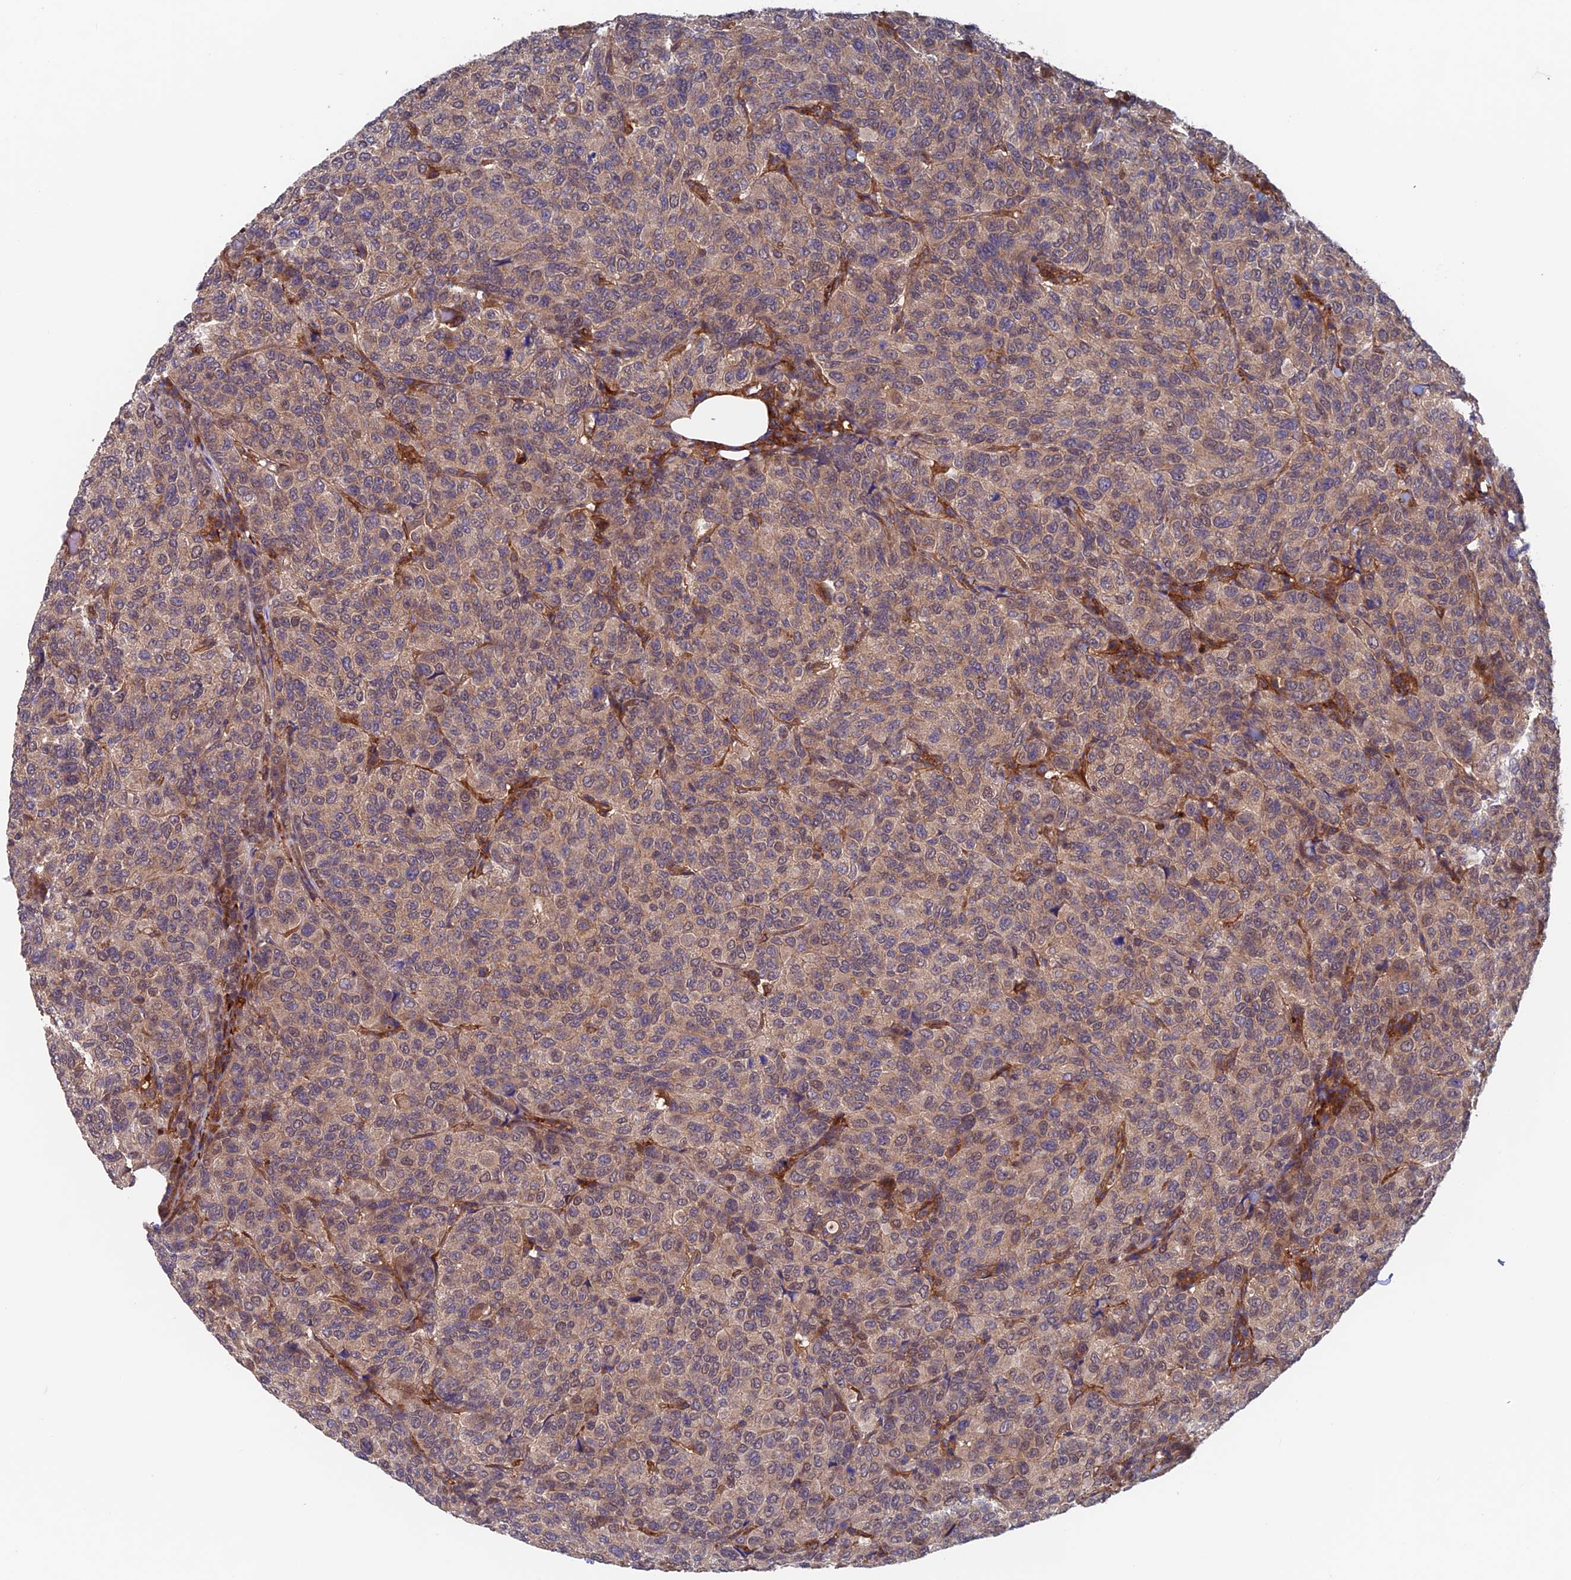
{"staining": {"intensity": "weak", "quantity": ">75%", "location": "cytoplasmic/membranous"}, "tissue": "breast cancer", "cell_type": "Tumor cells", "image_type": "cancer", "snomed": [{"axis": "morphology", "description": "Duct carcinoma"}, {"axis": "topography", "description": "Breast"}], "caption": "Tumor cells exhibit low levels of weak cytoplasmic/membranous staining in about >75% of cells in infiltrating ductal carcinoma (breast). (Stains: DAB (3,3'-diaminobenzidine) in brown, nuclei in blue, Microscopy: brightfield microscopy at high magnification).", "gene": "NUDT16L1", "patient": {"sex": "female", "age": 55}}